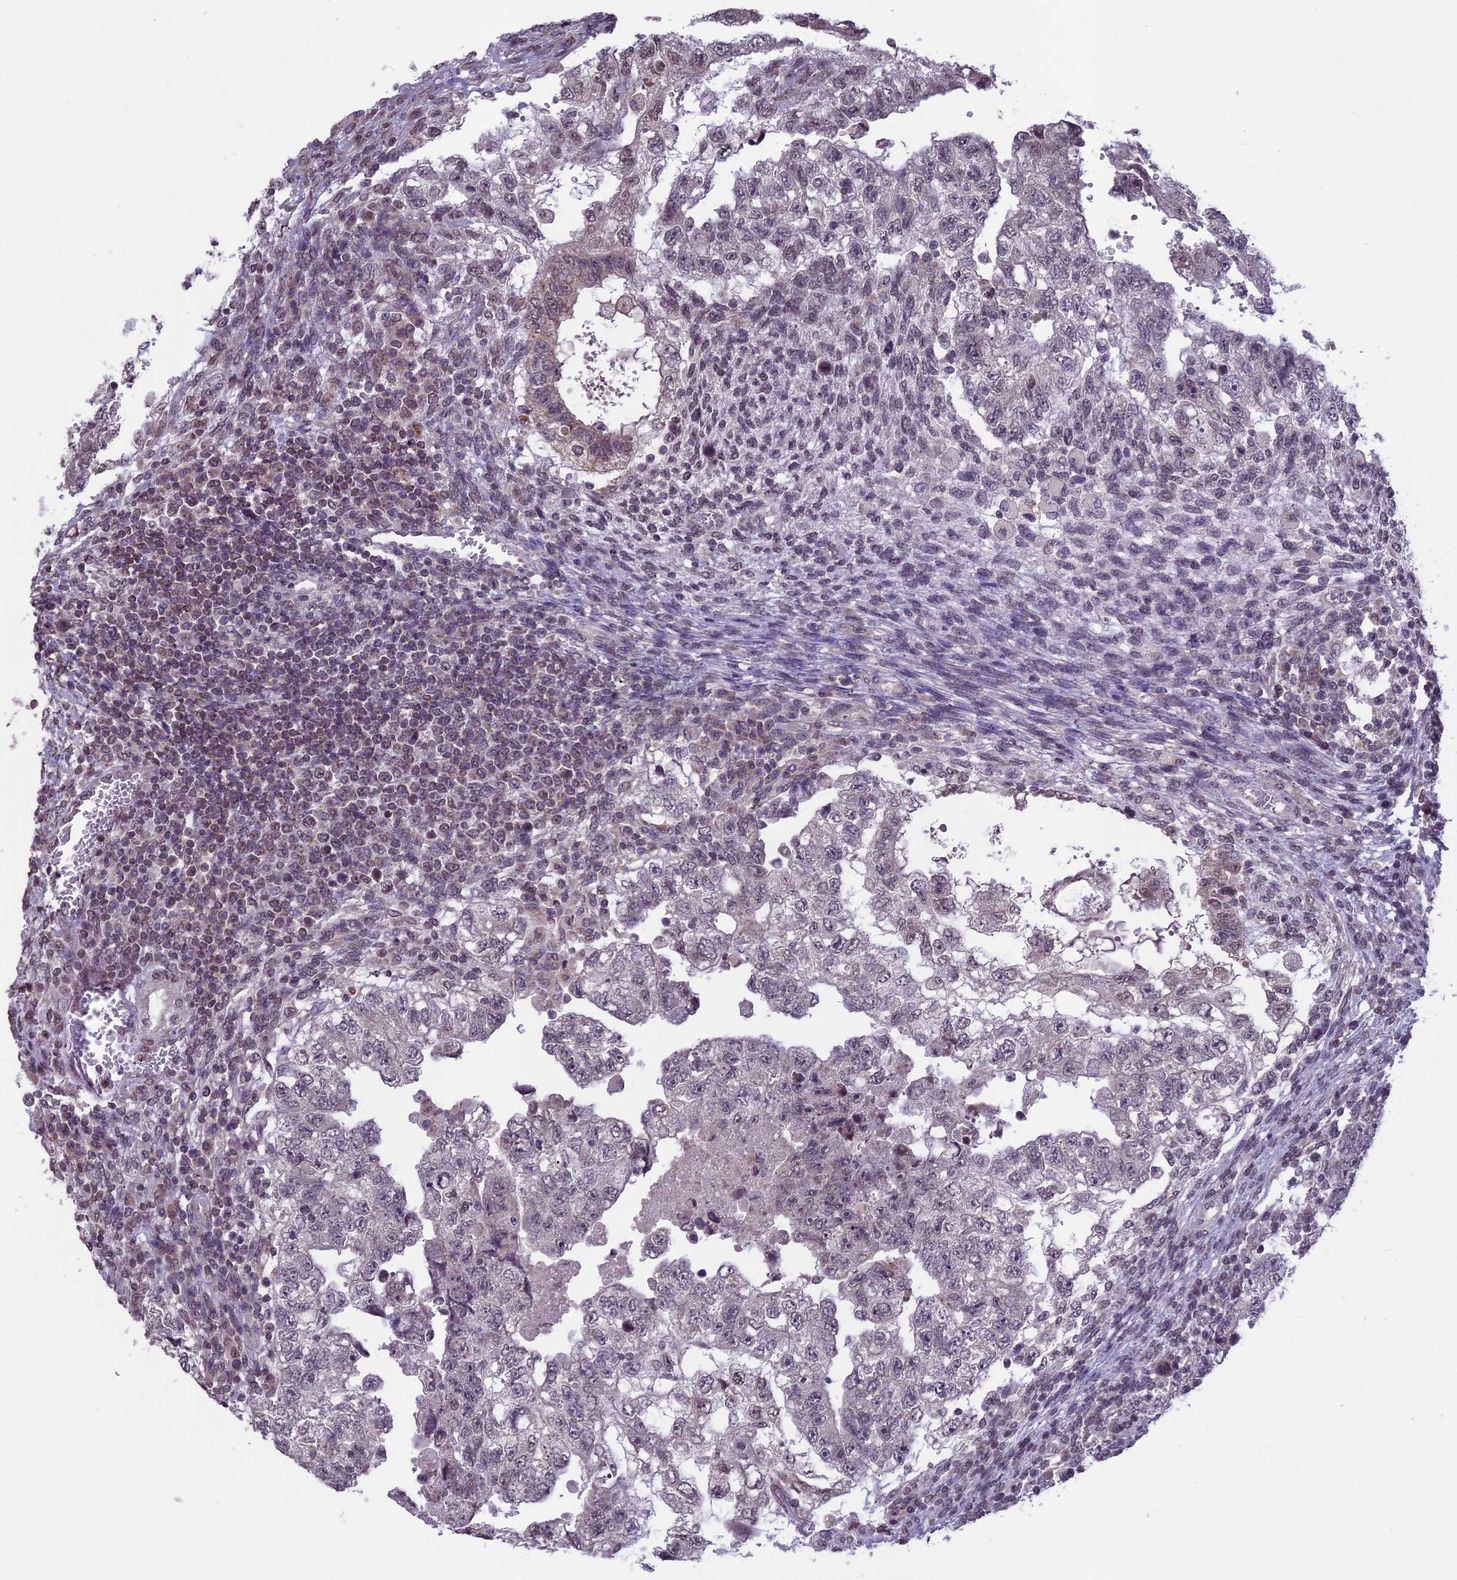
{"staining": {"intensity": "weak", "quantity": "25%-75%", "location": "nuclear"}, "tissue": "testis cancer", "cell_type": "Tumor cells", "image_type": "cancer", "snomed": [{"axis": "morphology", "description": "Carcinoma, Embryonal, NOS"}, {"axis": "topography", "description": "Testis"}], "caption": "Testis cancer (embryonal carcinoma) stained with a brown dye shows weak nuclear positive staining in approximately 25%-75% of tumor cells.", "gene": "ERG28", "patient": {"sex": "male", "age": 36}}